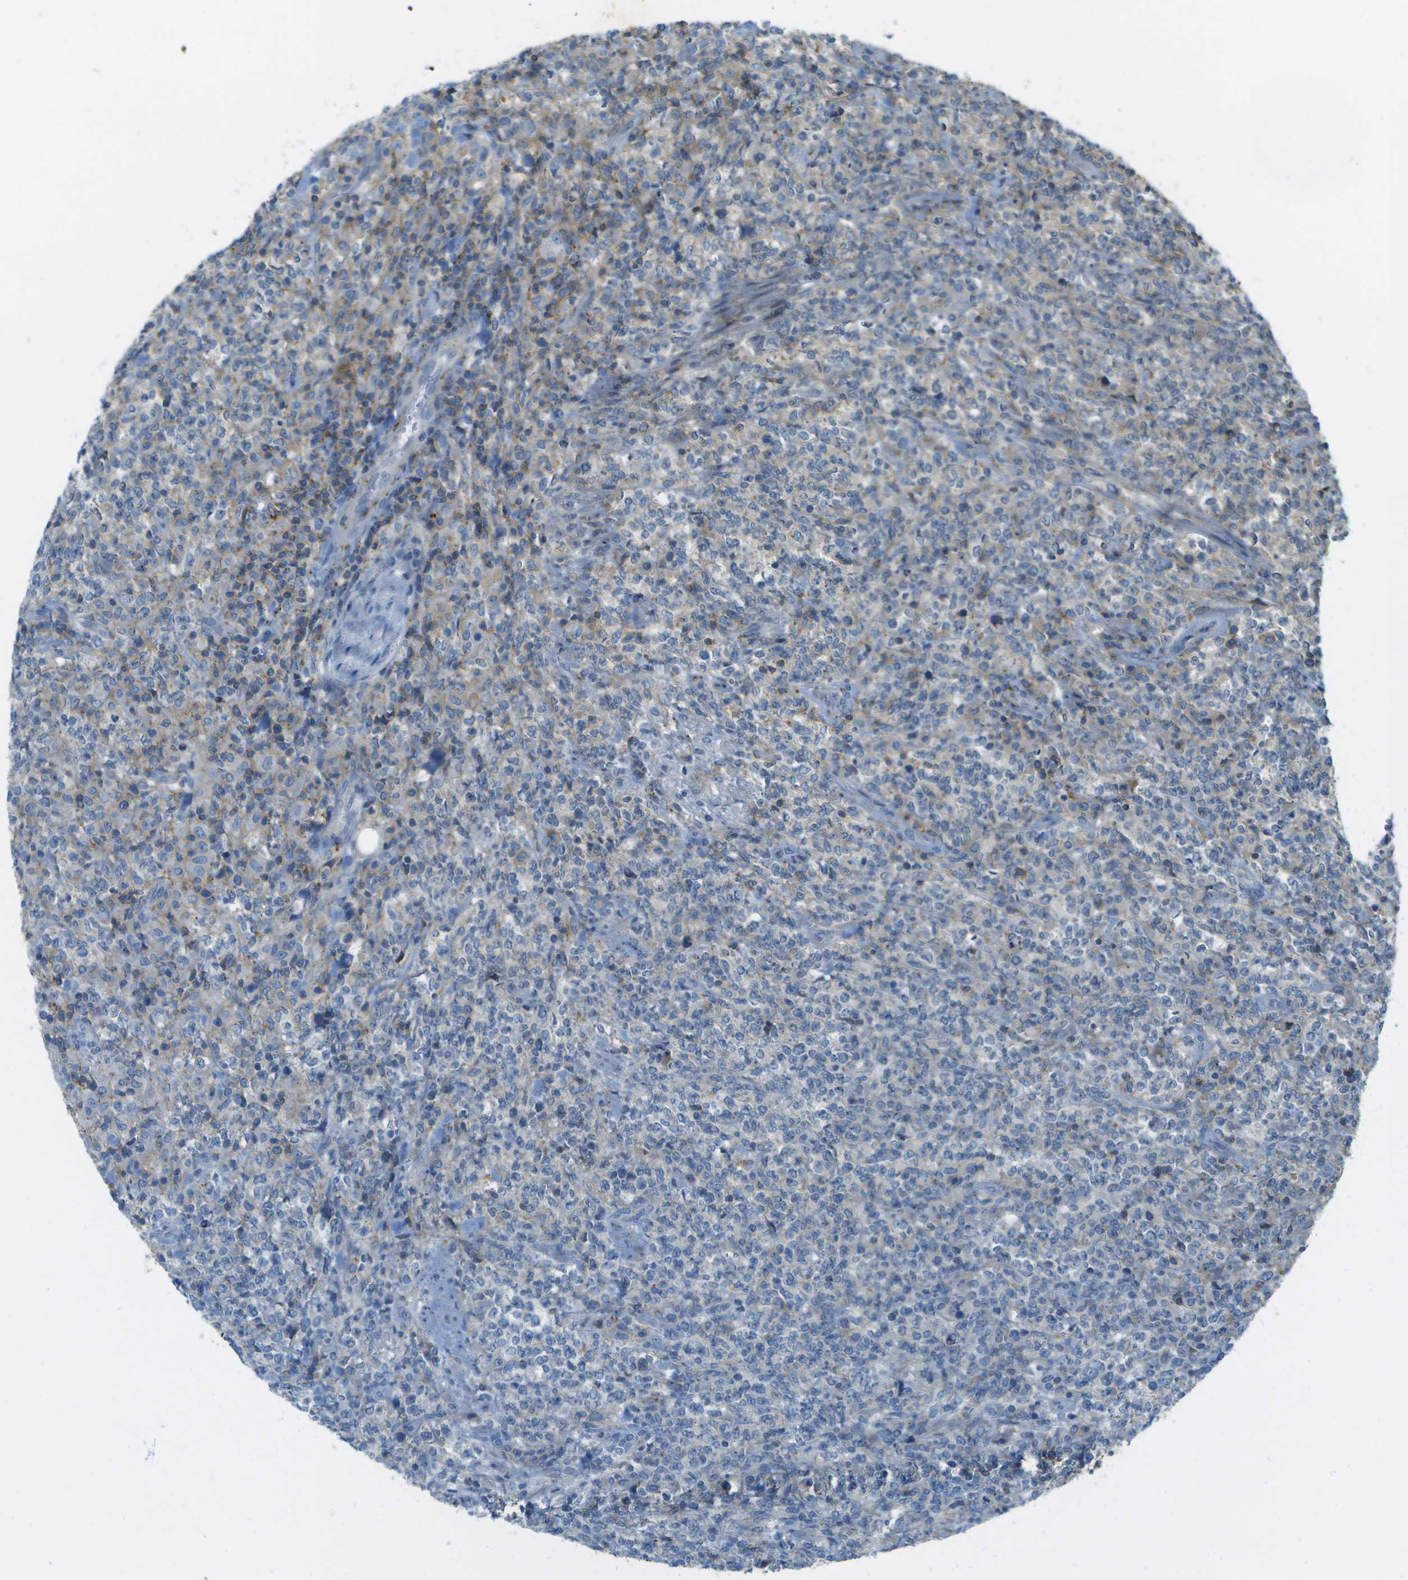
{"staining": {"intensity": "negative", "quantity": "none", "location": "none"}, "tissue": "lymphoma", "cell_type": "Tumor cells", "image_type": "cancer", "snomed": [{"axis": "morphology", "description": "Malignant lymphoma, non-Hodgkin's type, High grade"}, {"axis": "topography", "description": "Soft tissue"}], "caption": "Immunohistochemical staining of lymphoma demonstrates no significant staining in tumor cells.", "gene": "LRRC66", "patient": {"sex": "male", "age": 18}}